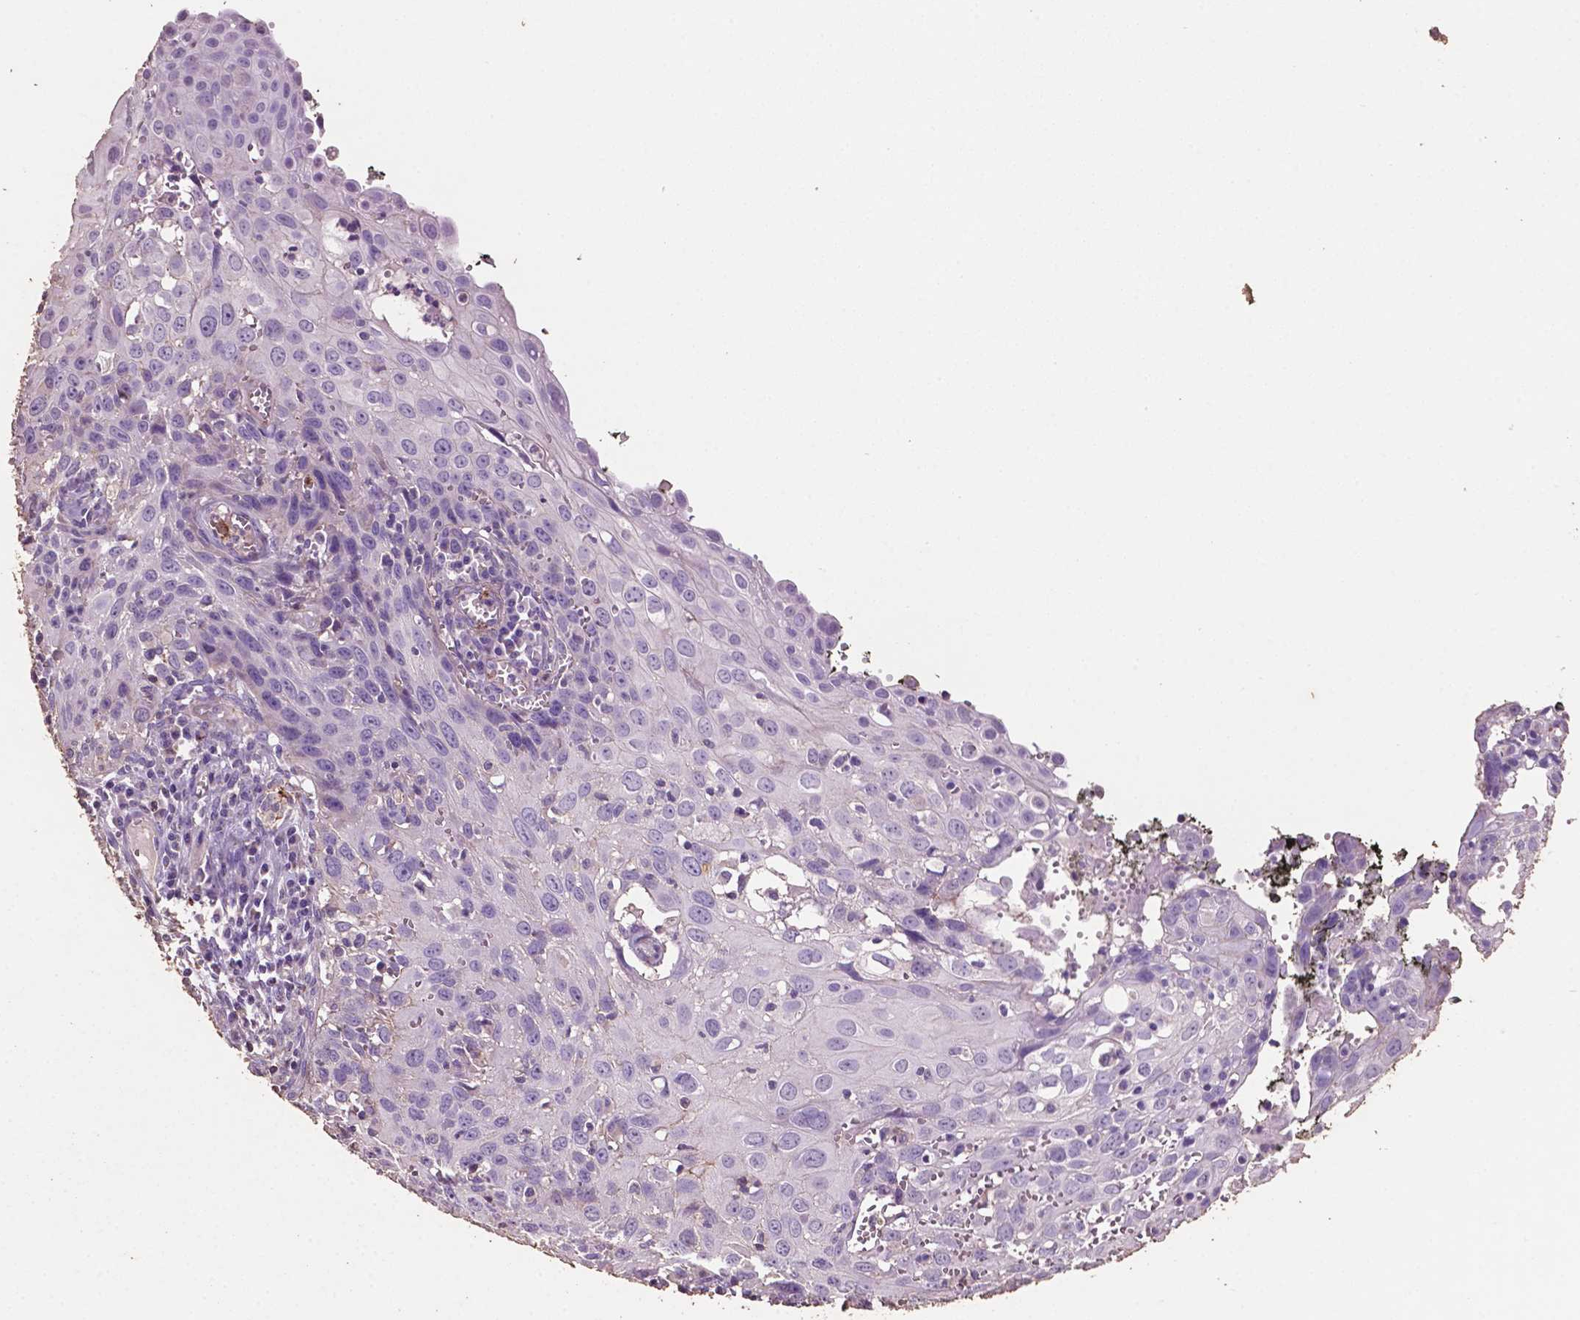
{"staining": {"intensity": "negative", "quantity": "none", "location": "none"}, "tissue": "cervical cancer", "cell_type": "Tumor cells", "image_type": "cancer", "snomed": [{"axis": "morphology", "description": "Squamous cell carcinoma, NOS"}, {"axis": "topography", "description": "Cervix"}], "caption": "Immunohistochemistry of human cervical cancer (squamous cell carcinoma) displays no staining in tumor cells.", "gene": "COMMD4", "patient": {"sex": "female", "age": 38}}